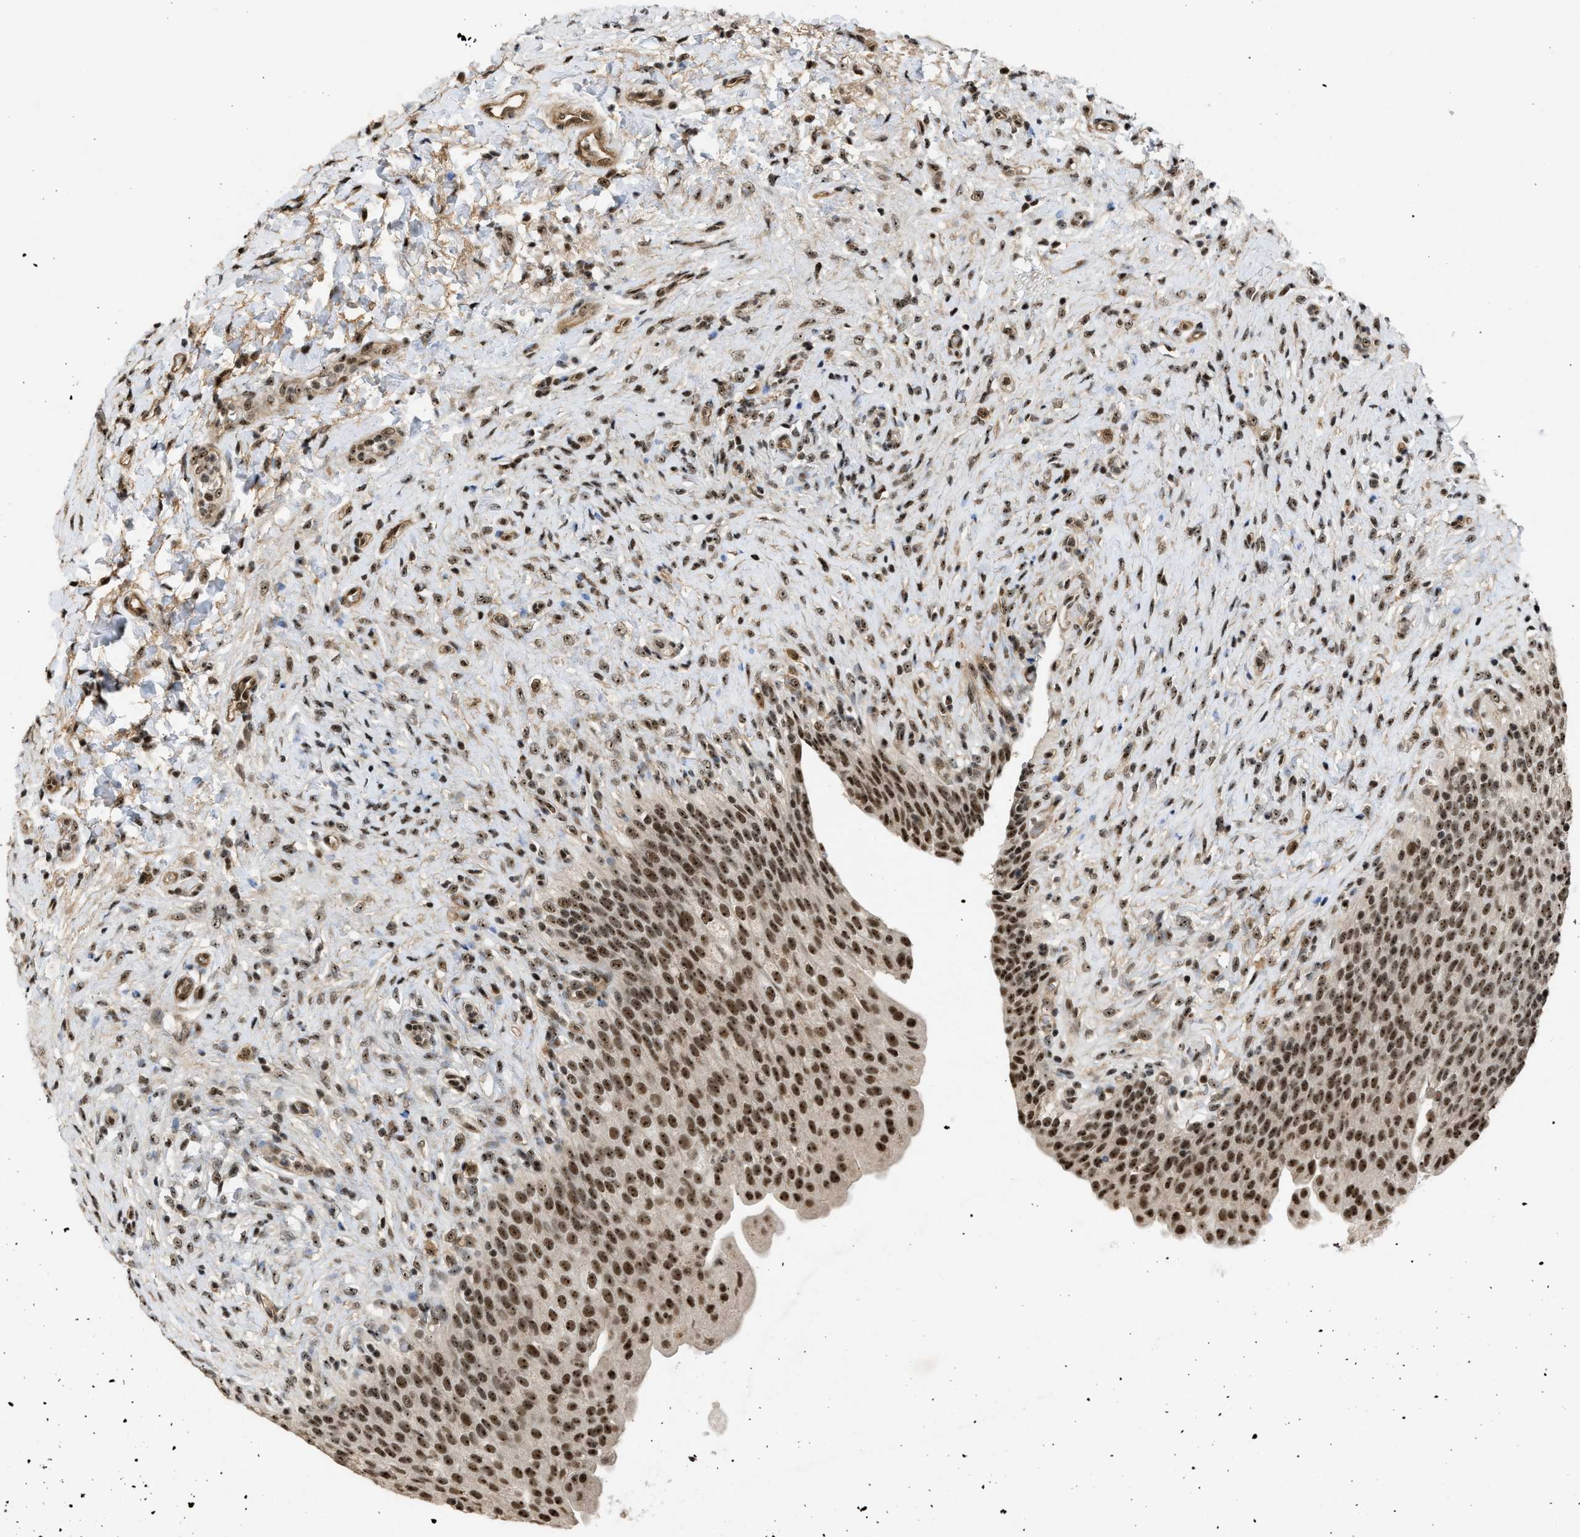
{"staining": {"intensity": "strong", "quantity": ">75%", "location": "nuclear"}, "tissue": "urinary bladder", "cell_type": "Urothelial cells", "image_type": "normal", "snomed": [{"axis": "morphology", "description": "Urothelial carcinoma, High grade"}, {"axis": "topography", "description": "Urinary bladder"}], "caption": "An immunohistochemistry (IHC) image of normal tissue is shown. Protein staining in brown highlights strong nuclear positivity in urinary bladder within urothelial cells. Using DAB (brown) and hematoxylin (blue) stains, captured at high magnification using brightfield microscopy.", "gene": "TFDP2", "patient": {"sex": "male", "age": 46}}